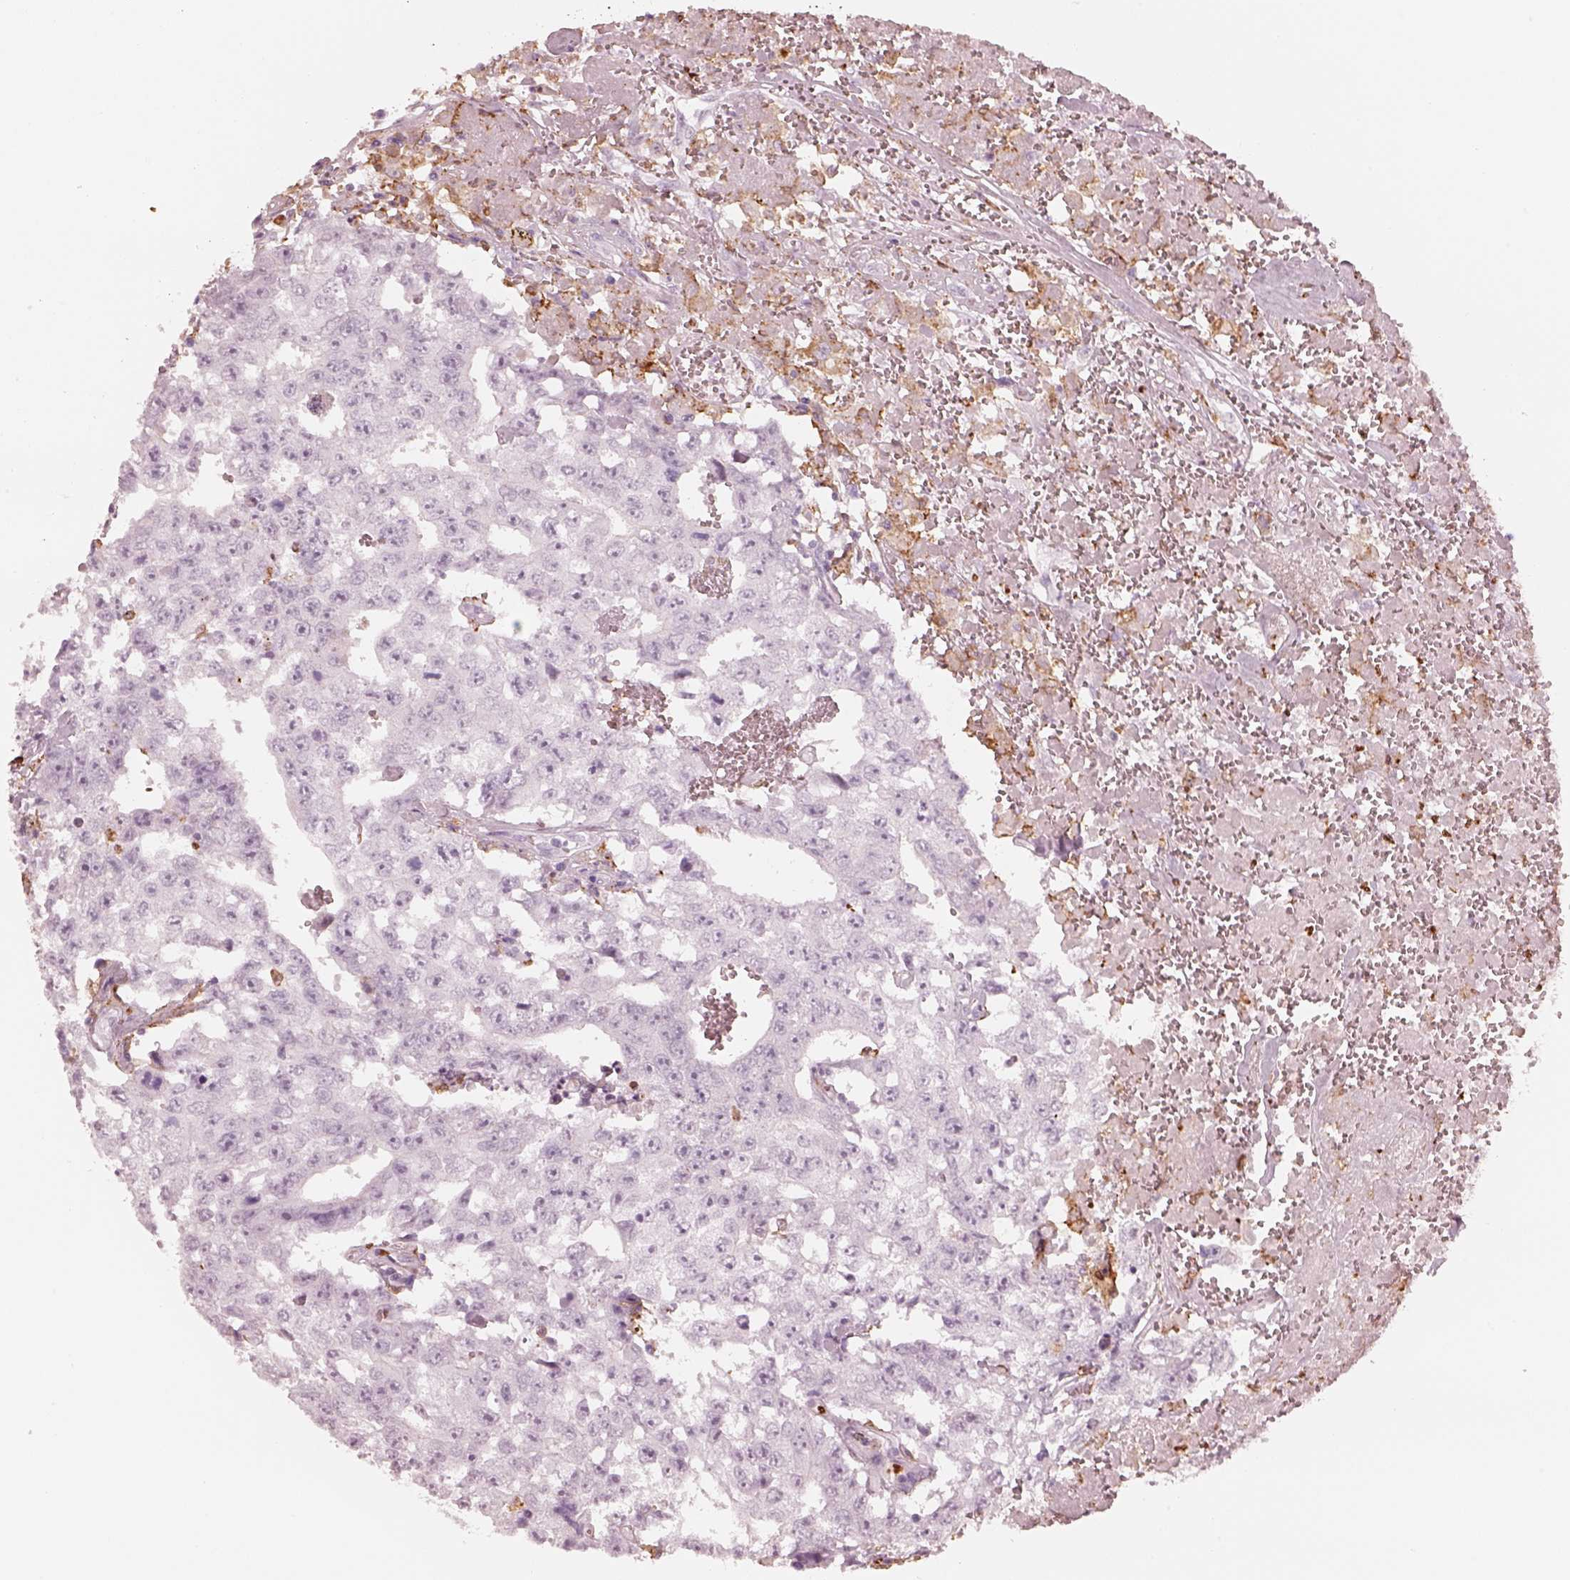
{"staining": {"intensity": "negative", "quantity": "none", "location": "none"}, "tissue": "testis cancer", "cell_type": "Tumor cells", "image_type": "cancer", "snomed": [{"axis": "morphology", "description": "Carcinoma, Embryonal, NOS"}, {"axis": "topography", "description": "Testis"}], "caption": "A micrograph of human embryonal carcinoma (testis) is negative for staining in tumor cells.", "gene": "ALOX5", "patient": {"sex": "male", "age": 36}}